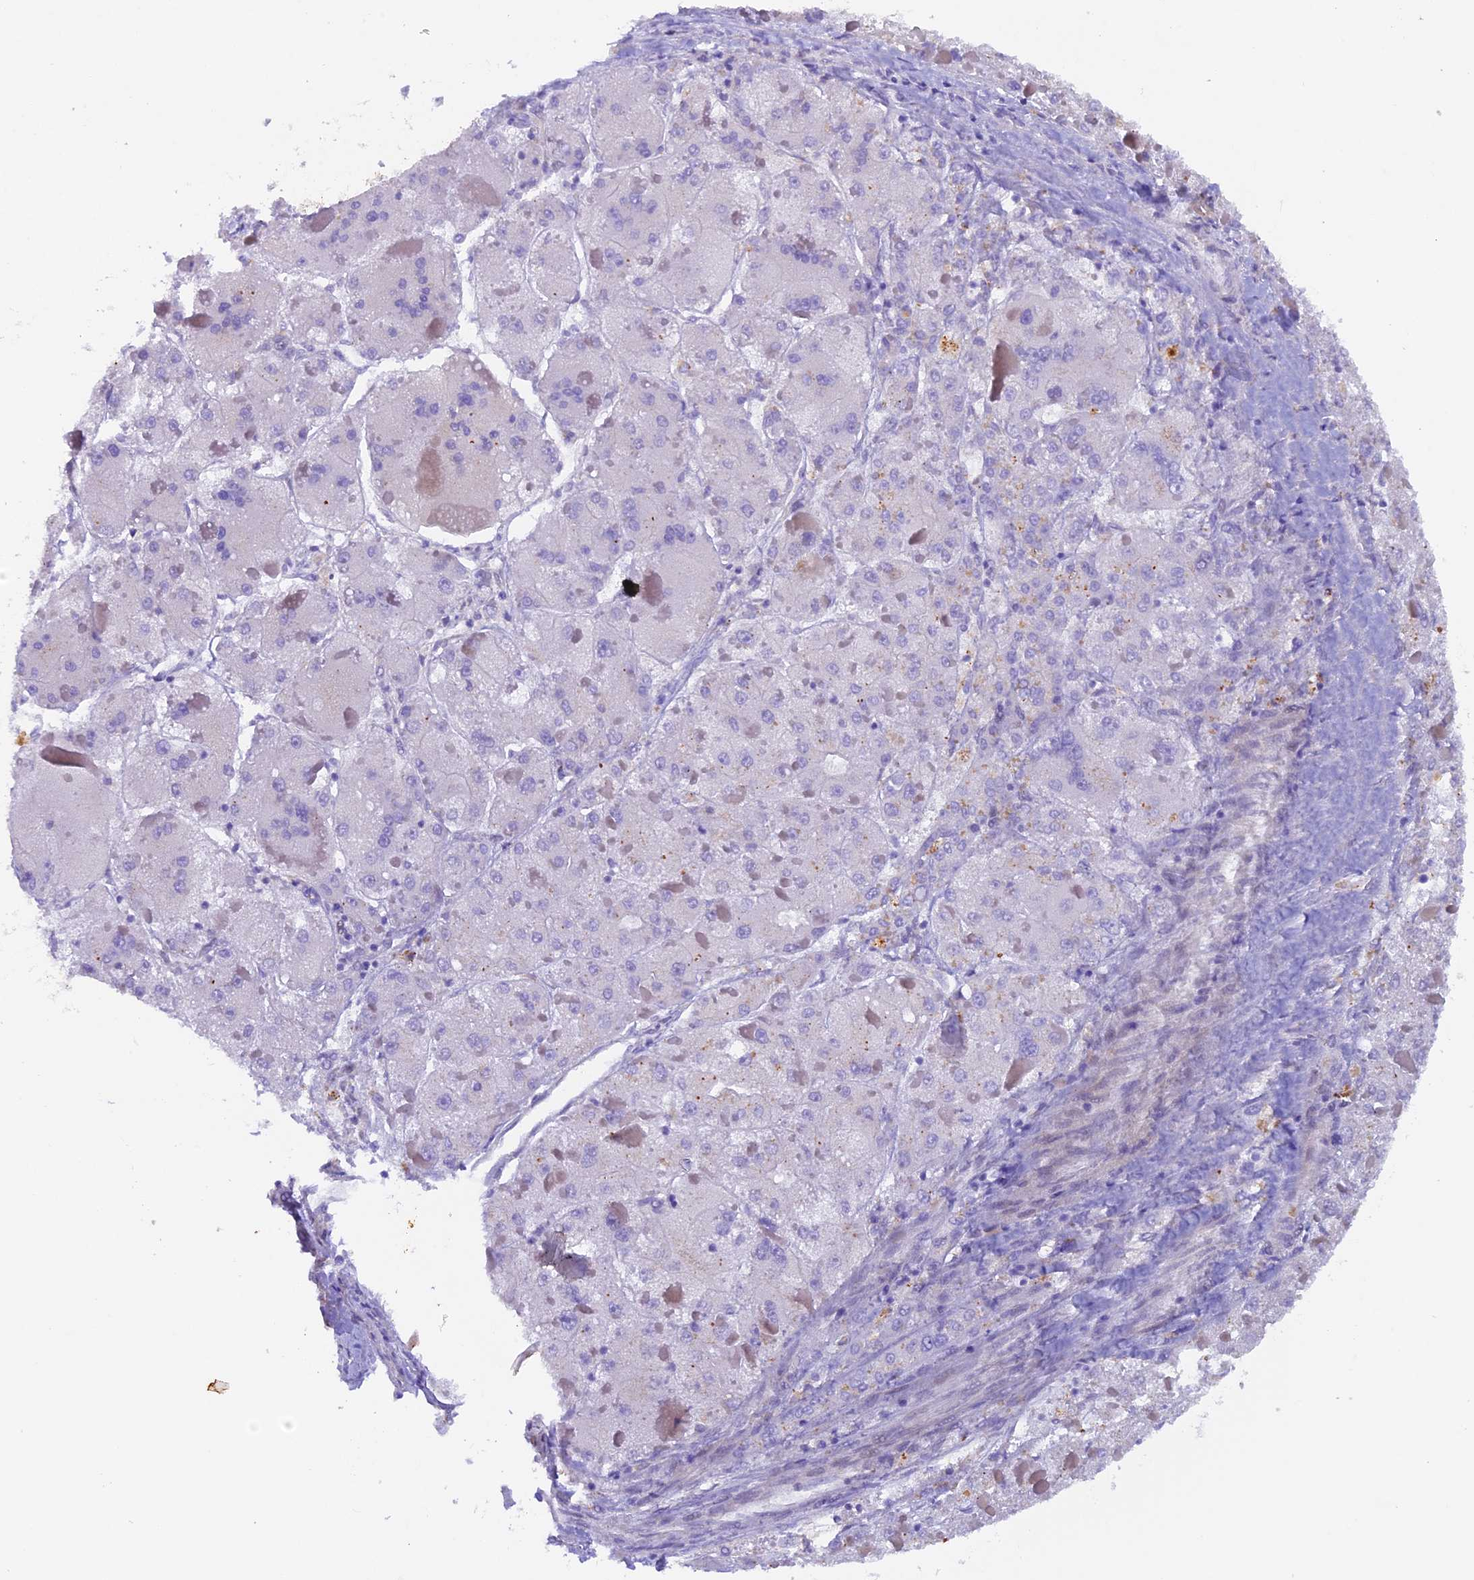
{"staining": {"intensity": "negative", "quantity": "none", "location": "none"}, "tissue": "liver cancer", "cell_type": "Tumor cells", "image_type": "cancer", "snomed": [{"axis": "morphology", "description": "Carcinoma, Hepatocellular, NOS"}, {"axis": "topography", "description": "Liver"}], "caption": "Immunohistochemistry image of neoplastic tissue: human liver hepatocellular carcinoma stained with DAB displays no significant protein expression in tumor cells.", "gene": "NCK2", "patient": {"sex": "female", "age": 73}}